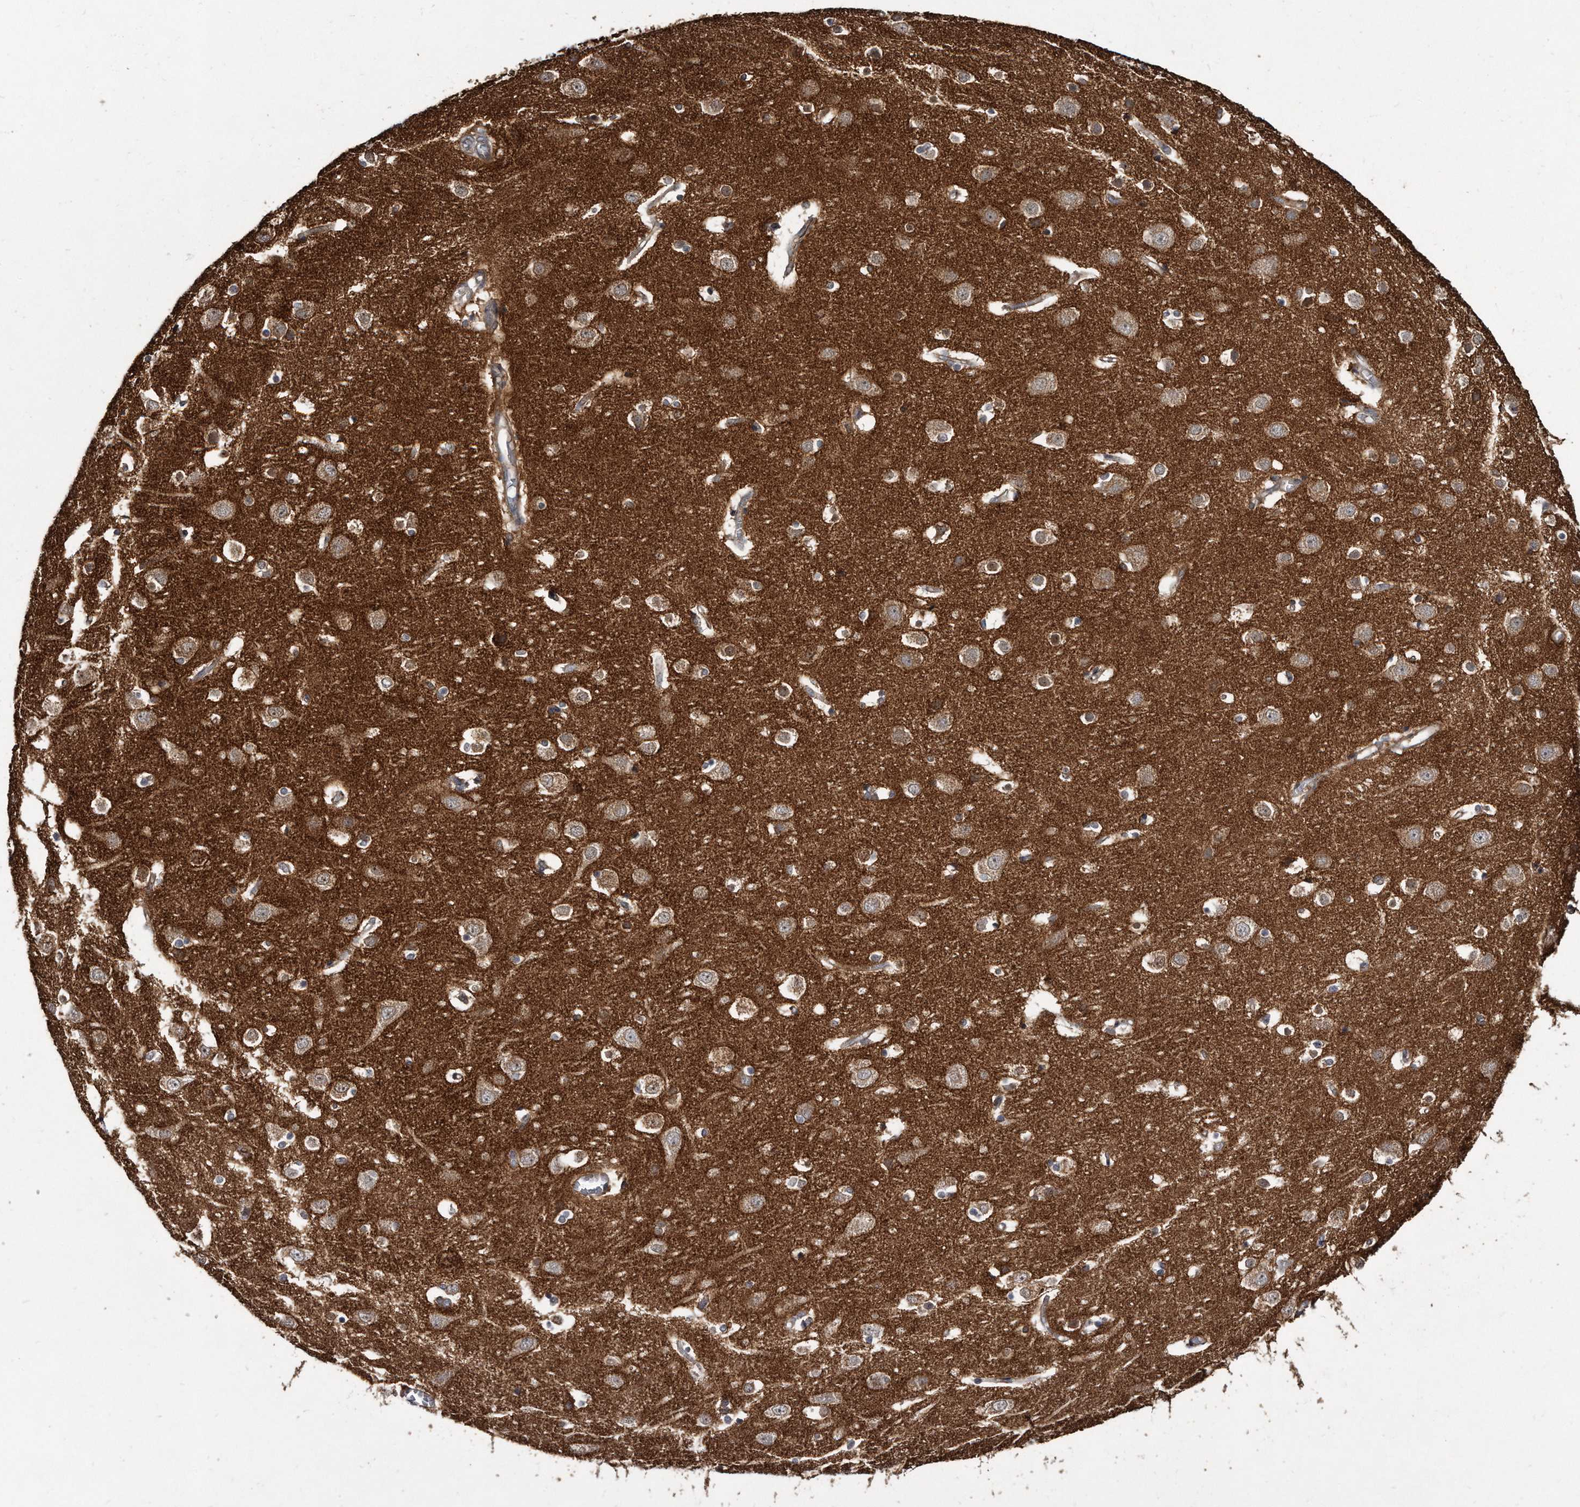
{"staining": {"intensity": "moderate", "quantity": "25%-75%", "location": "cytoplasmic/membranous"}, "tissue": "cerebral cortex", "cell_type": "Endothelial cells", "image_type": "normal", "snomed": [{"axis": "morphology", "description": "Normal tissue, NOS"}, {"axis": "topography", "description": "Cerebral cortex"}], "caption": "Immunohistochemistry photomicrograph of benign cerebral cortex: human cerebral cortex stained using immunohistochemistry shows medium levels of moderate protein expression localized specifically in the cytoplasmic/membranous of endothelial cells, appearing as a cytoplasmic/membranous brown color.", "gene": "FAM136A", "patient": {"sex": "male", "age": 54}}